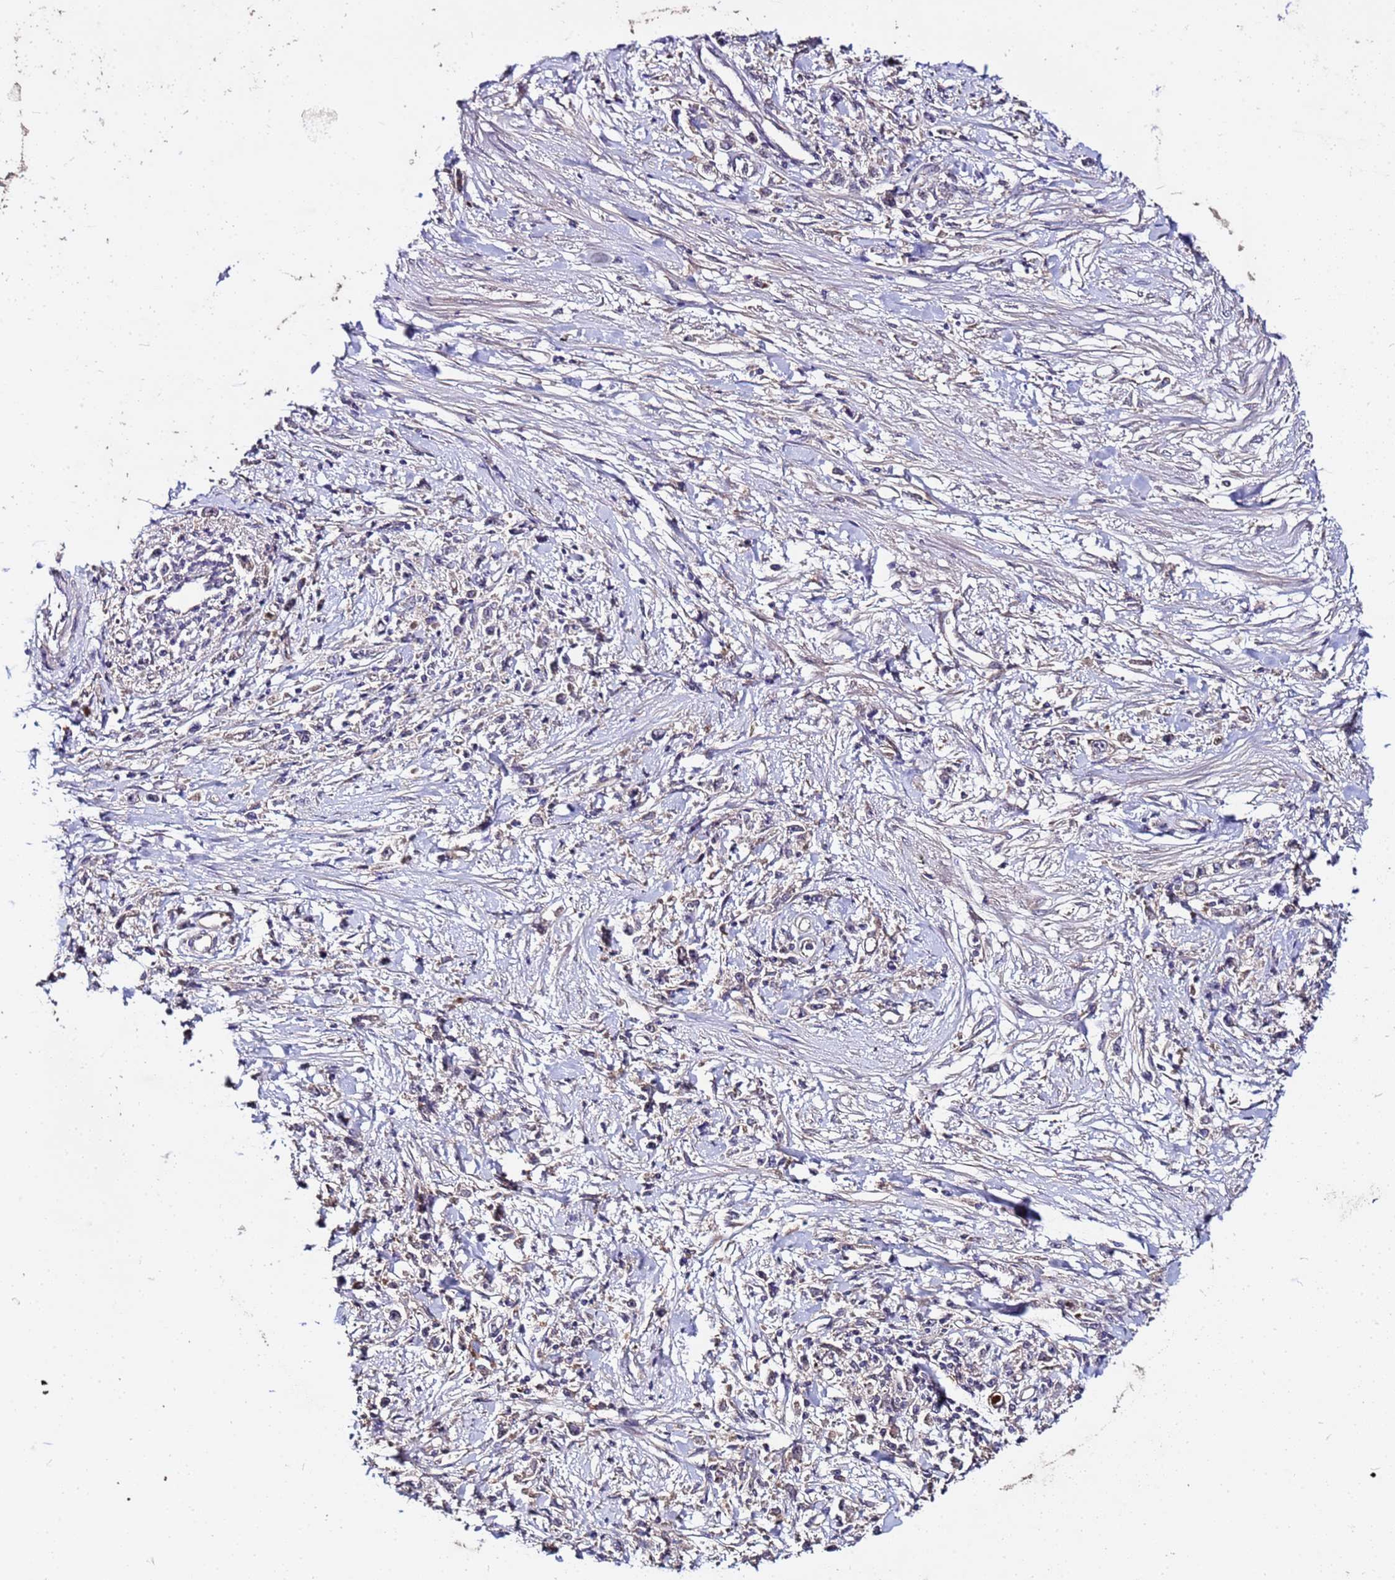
{"staining": {"intensity": "negative", "quantity": "none", "location": "none"}, "tissue": "stomach cancer", "cell_type": "Tumor cells", "image_type": "cancer", "snomed": [{"axis": "morphology", "description": "Adenocarcinoma, NOS"}, {"axis": "topography", "description": "Stomach"}], "caption": "A histopathology image of adenocarcinoma (stomach) stained for a protein shows no brown staining in tumor cells. (DAB (3,3'-diaminobenzidine) immunohistochemistry, high magnification).", "gene": "GSPT2", "patient": {"sex": "female", "age": 59}}